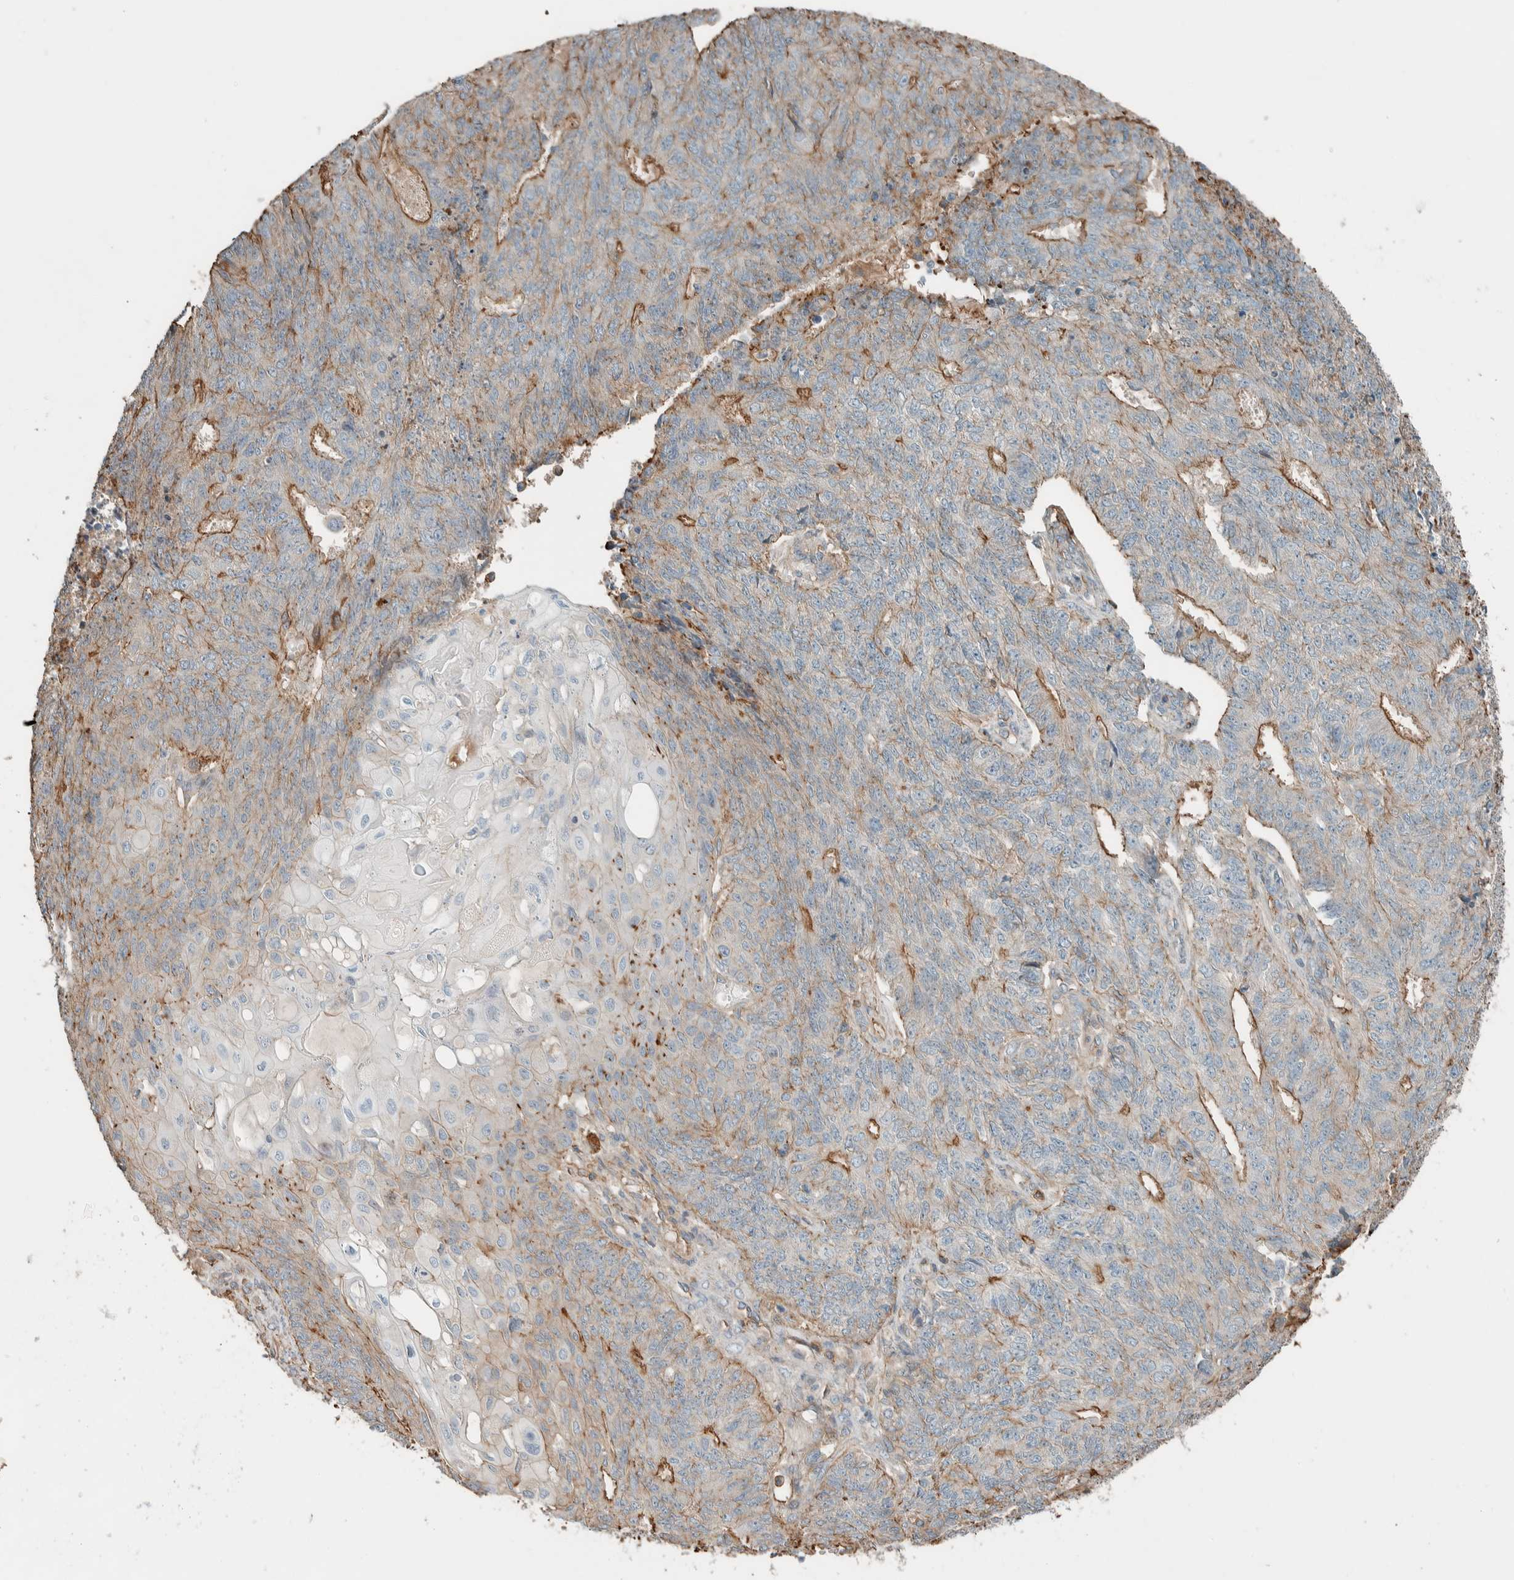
{"staining": {"intensity": "moderate", "quantity": "25%-75%", "location": "cytoplasmic/membranous"}, "tissue": "endometrial cancer", "cell_type": "Tumor cells", "image_type": "cancer", "snomed": [{"axis": "morphology", "description": "Adenocarcinoma, NOS"}, {"axis": "topography", "description": "Endometrium"}], "caption": "Immunohistochemical staining of human endometrial adenocarcinoma reveals moderate cytoplasmic/membranous protein staining in approximately 25%-75% of tumor cells.", "gene": "CTBP2", "patient": {"sex": "female", "age": 32}}